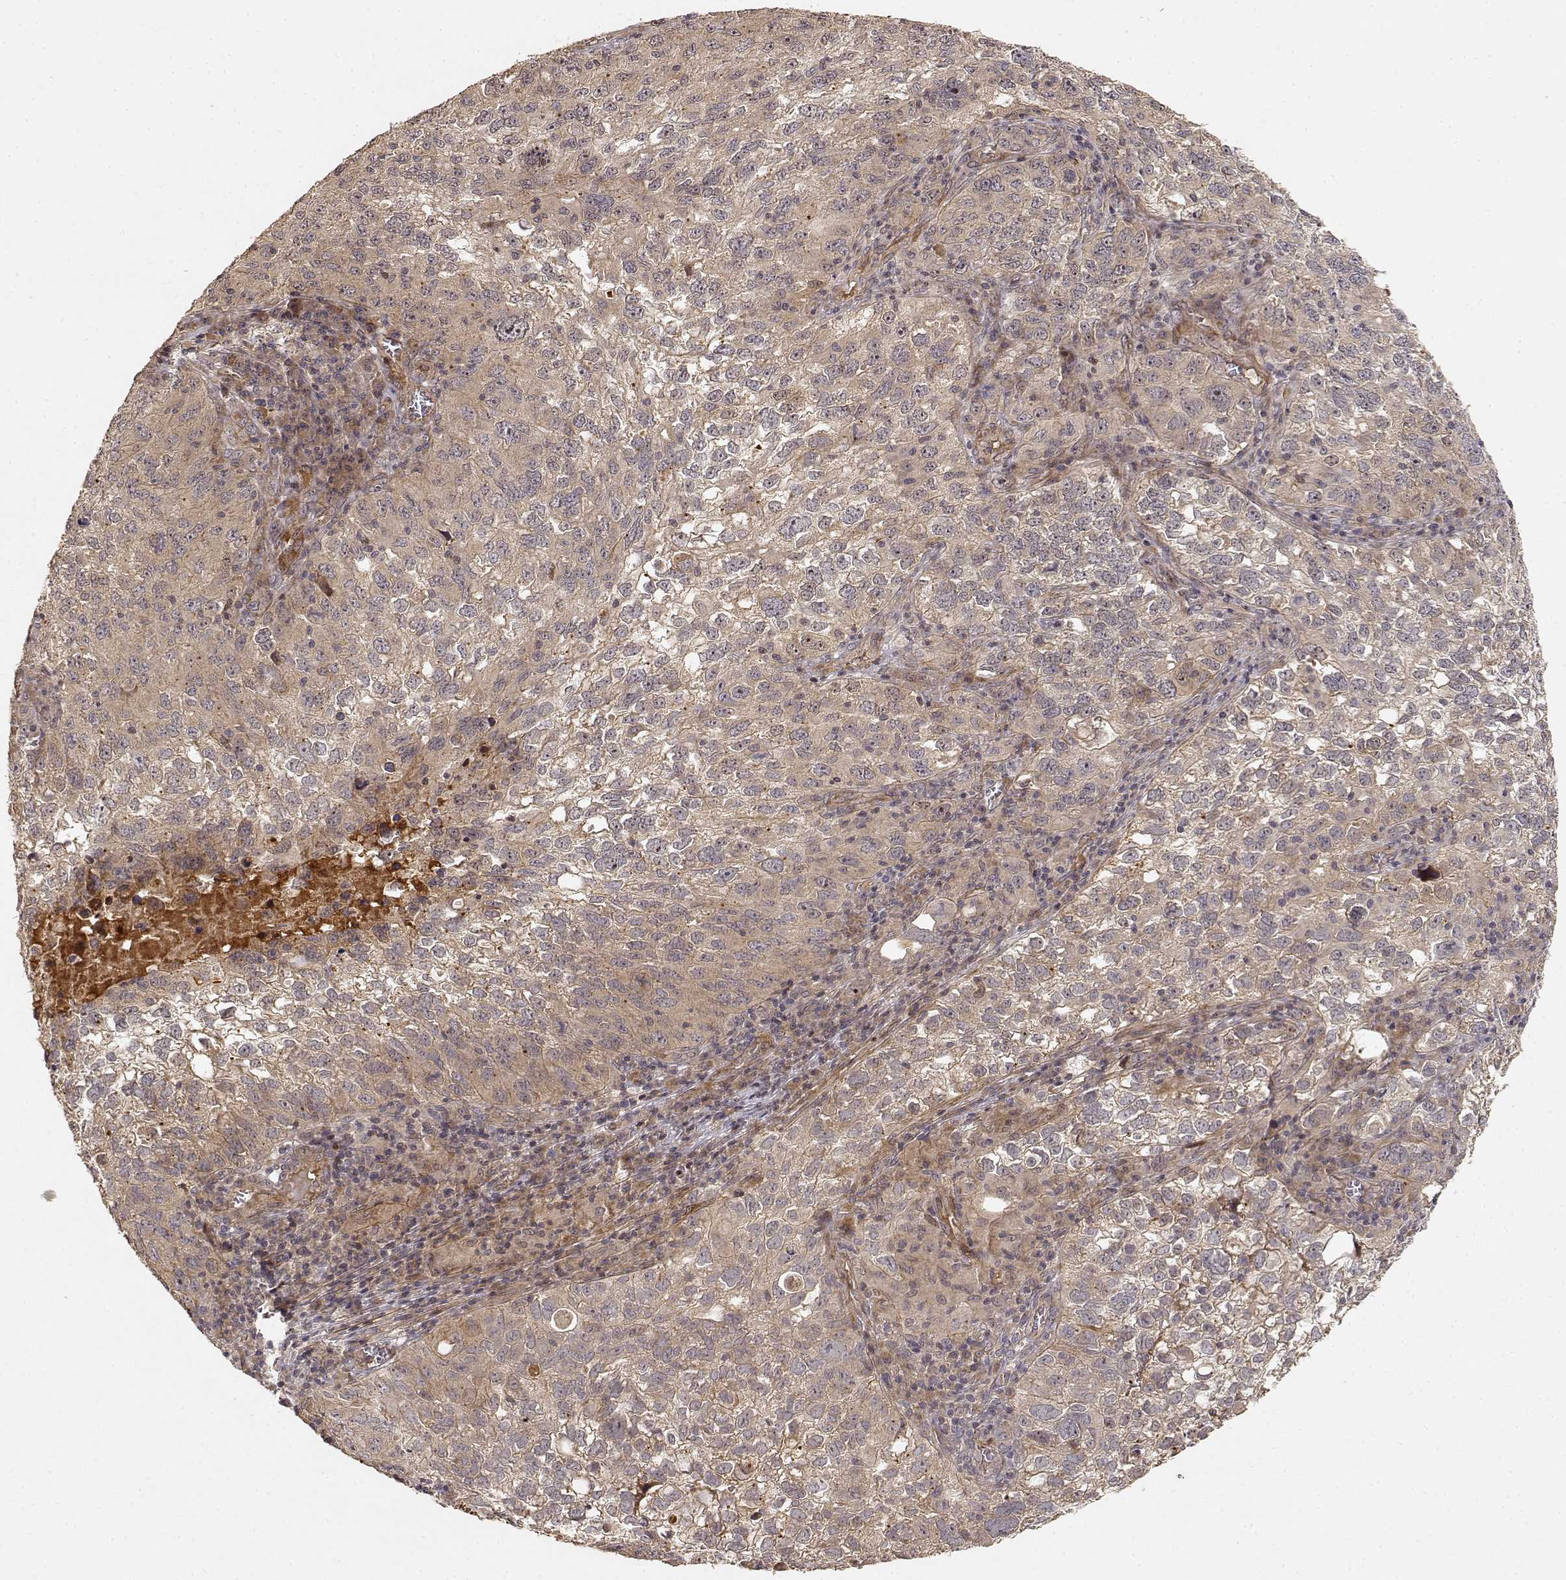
{"staining": {"intensity": "weak", "quantity": ">75%", "location": "cytoplasmic/membranous"}, "tissue": "cervical cancer", "cell_type": "Tumor cells", "image_type": "cancer", "snomed": [{"axis": "morphology", "description": "Squamous cell carcinoma, NOS"}, {"axis": "topography", "description": "Cervix"}], "caption": "Cervical cancer (squamous cell carcinoma) stained for a protein displays weak cytoplasmic/membranous positivity in tumor cells.", "gene": "PICK1", "patient": {"sex": "female", "age": 55}}